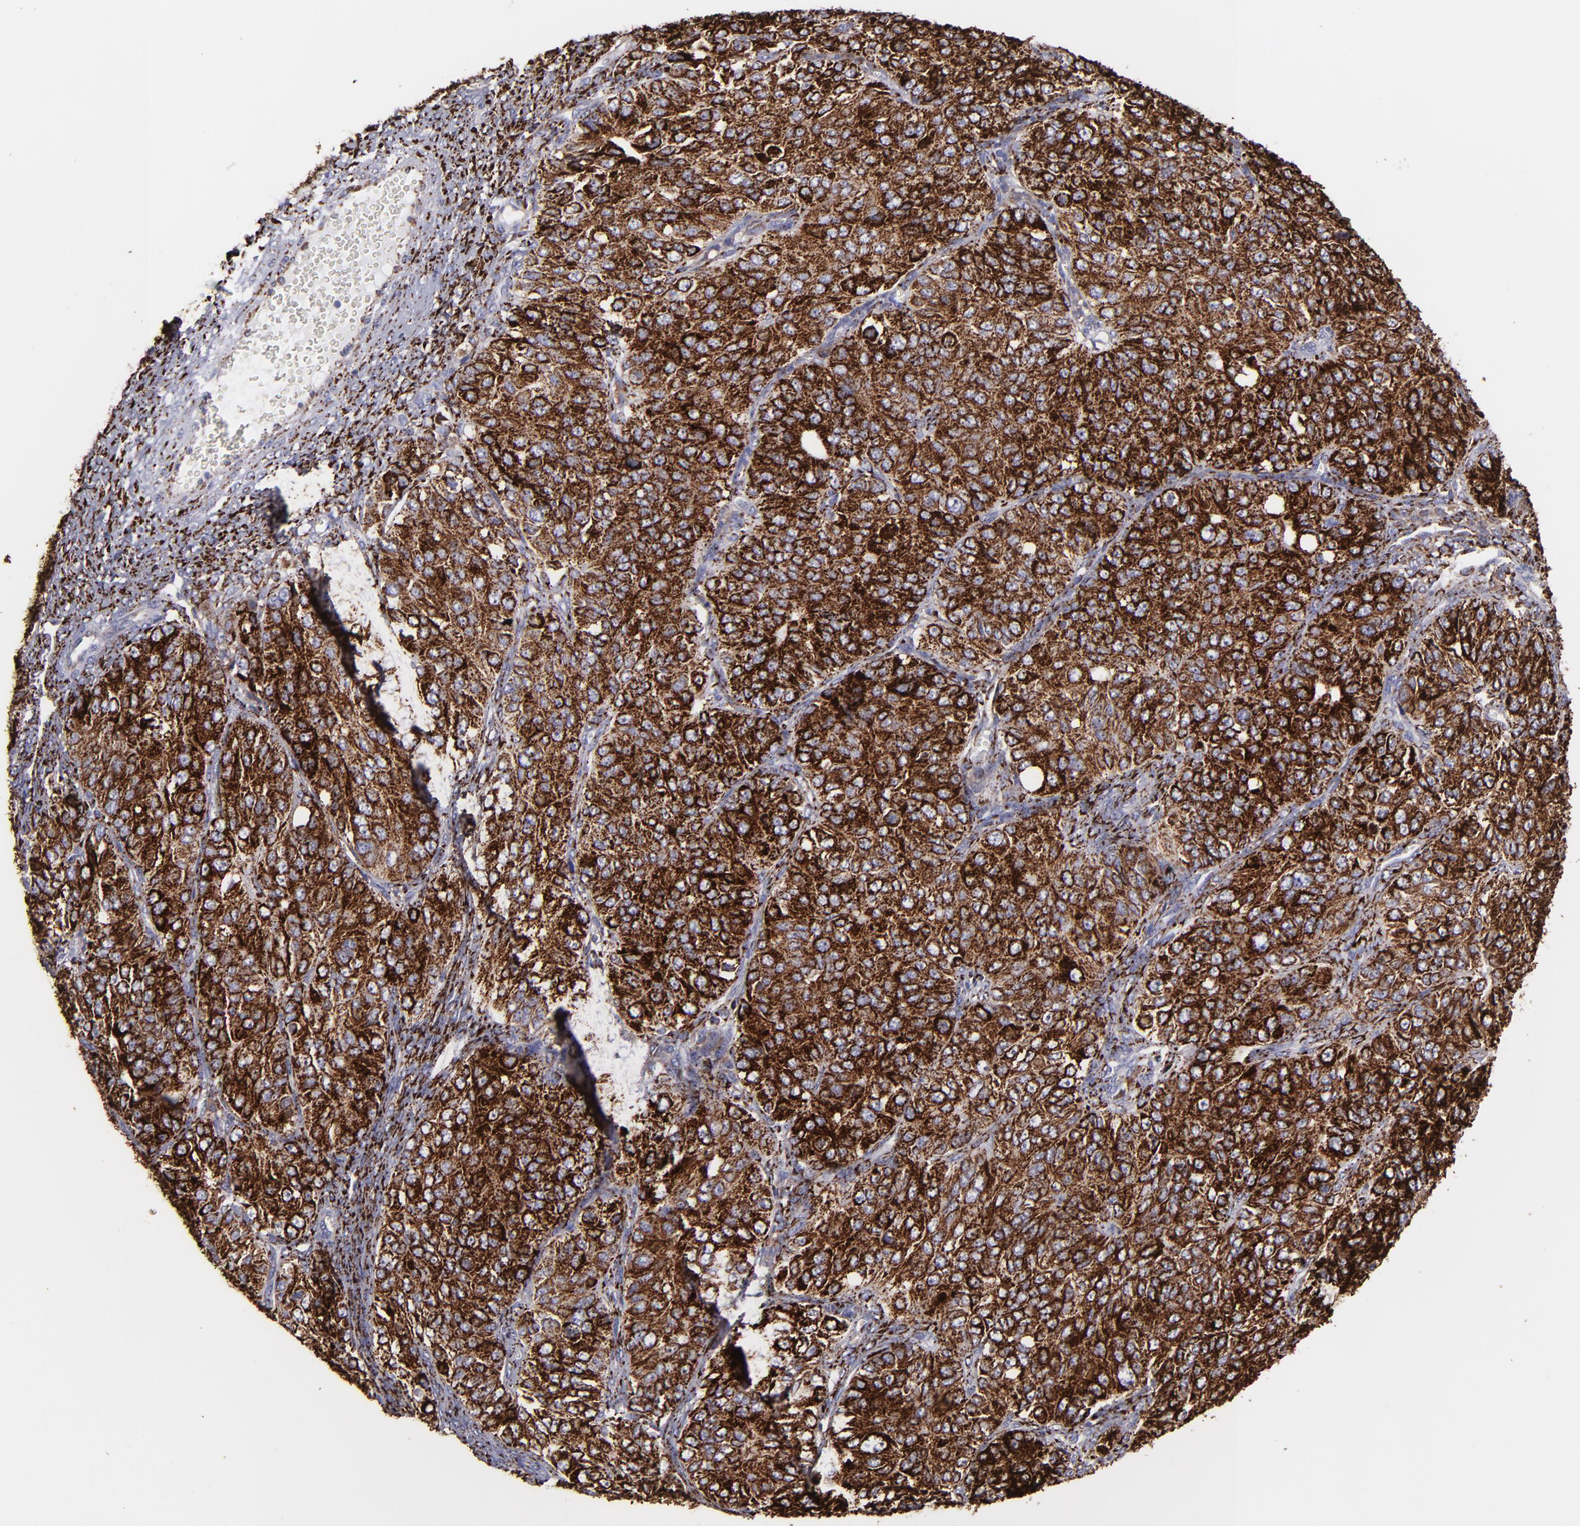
{"staining": {"intensity": "strong", "quantity": ">75%", "location": "cytoplasmic/membranous"}, "tissue": "ovarian cancer", "cell_type": "Tumor cells", "image_type": "cancer", "snomed": [{"axis": "morphology", "description": "Carcinoma, endometroid"}, {"axis": "topography", "description": "Ovary"}], "caption": "Strong cytoplasmic/membranous protein staining is appreciated in about >75% of tumor cells in ovarian endometroid carcinoma.", "gene": "MAOB", "patient": {"sex": "female", "age": 51}}